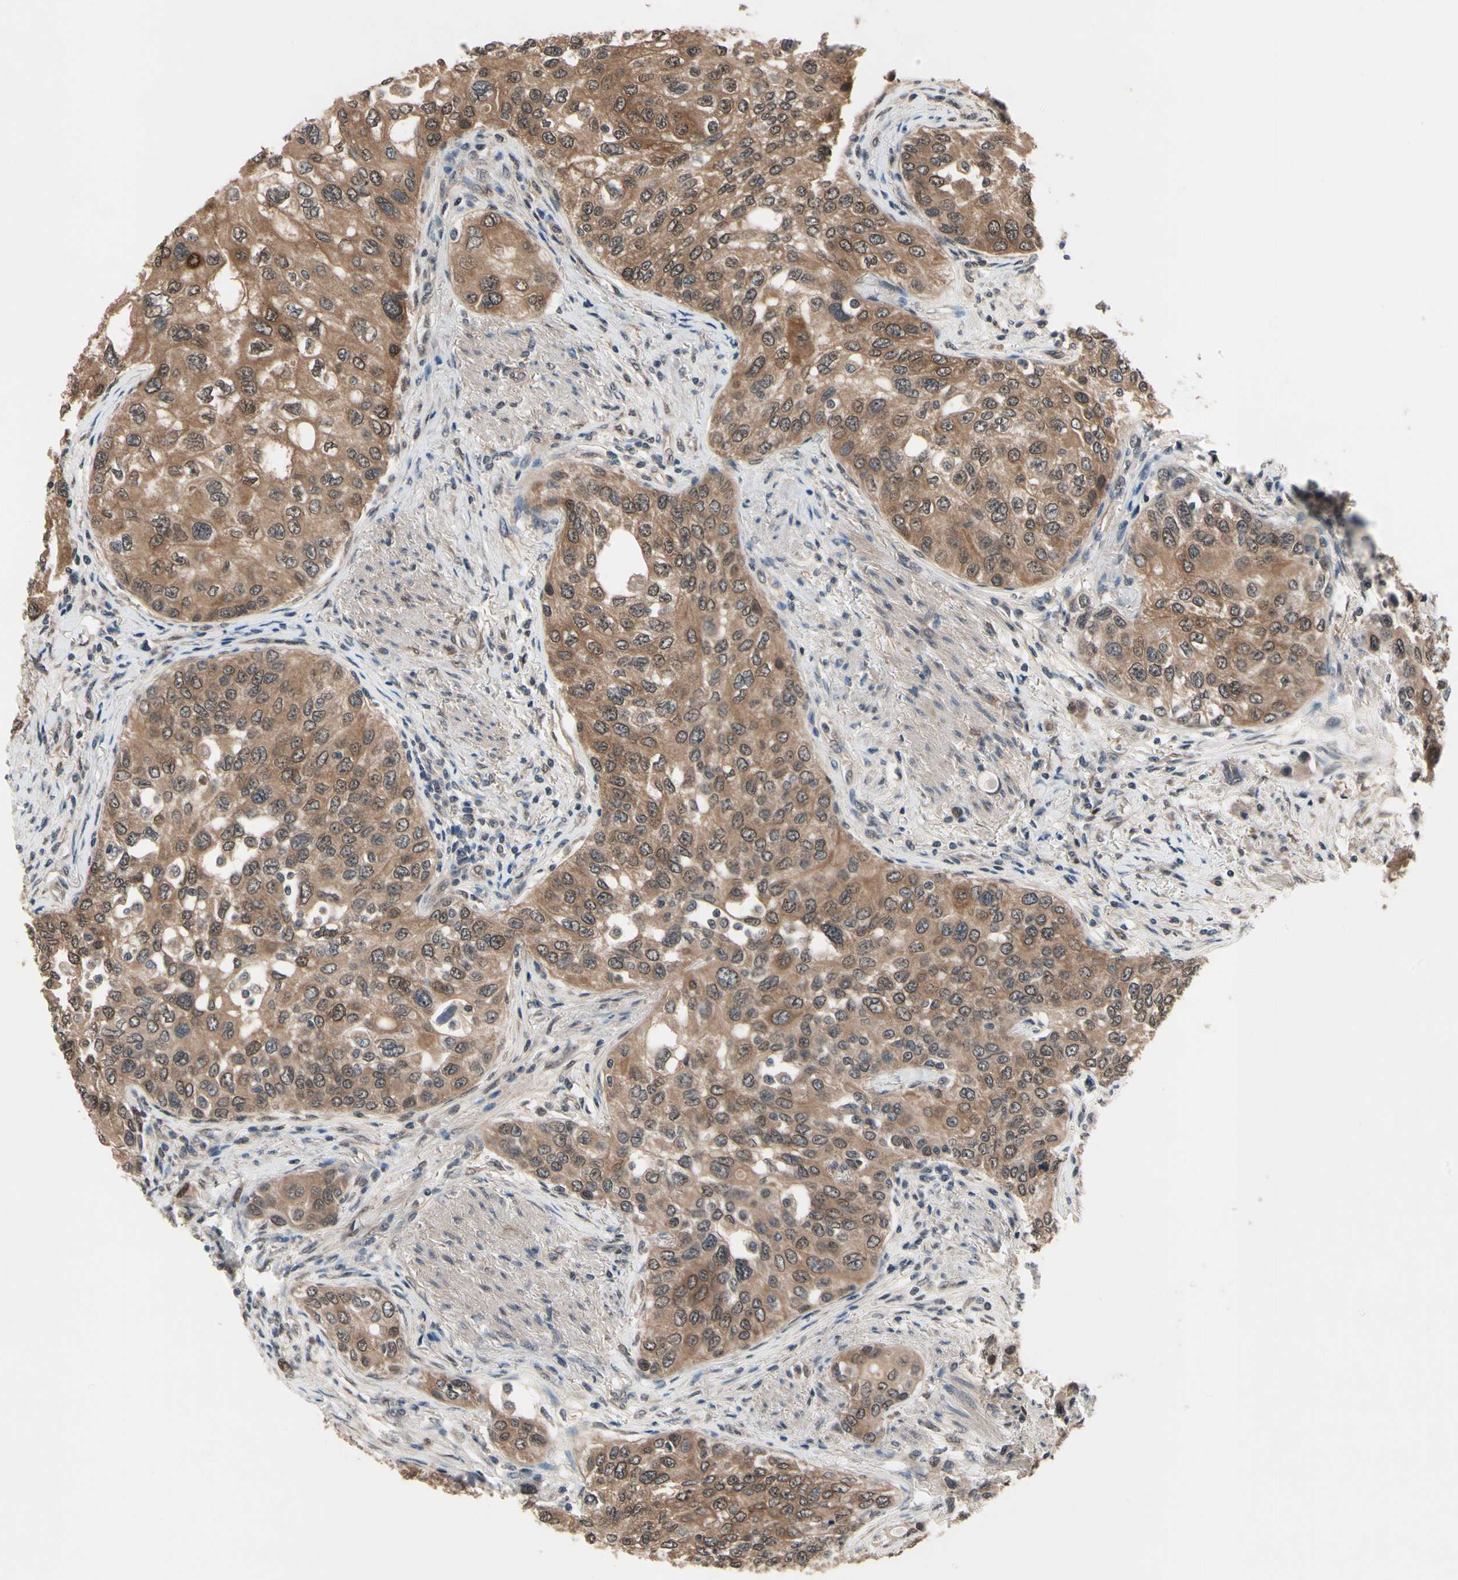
{"staining": {"intensity": "moderate", "quantity": ">75%", "location": "cytoplasmic/membranous"}, "tissue": "urothelial cancer", "cell_type": "Tumor cells", "image_type": "cancer", "snomed": [{"axis": "morphology", "description": "Urothelial carcinoma, High grade"}, {"axis": "topography", "description": "Urinary bladder"}], "caption": "Immunohistochemistry (DAB (3,3'-diaminobenzidine)) staining of urothelial carcinoma (high-grade) reveals moderate cytoplasmic/membranous protein staining in about >75% of tumor cells. Using DAB (3,3'-diaminobenzidine) (brown) and hematoxylin (blue) stains, captured at high magnification using brightfield microscopy.", "gene": "PRDX6", "patient": {"sex": "female", "age": 56}}